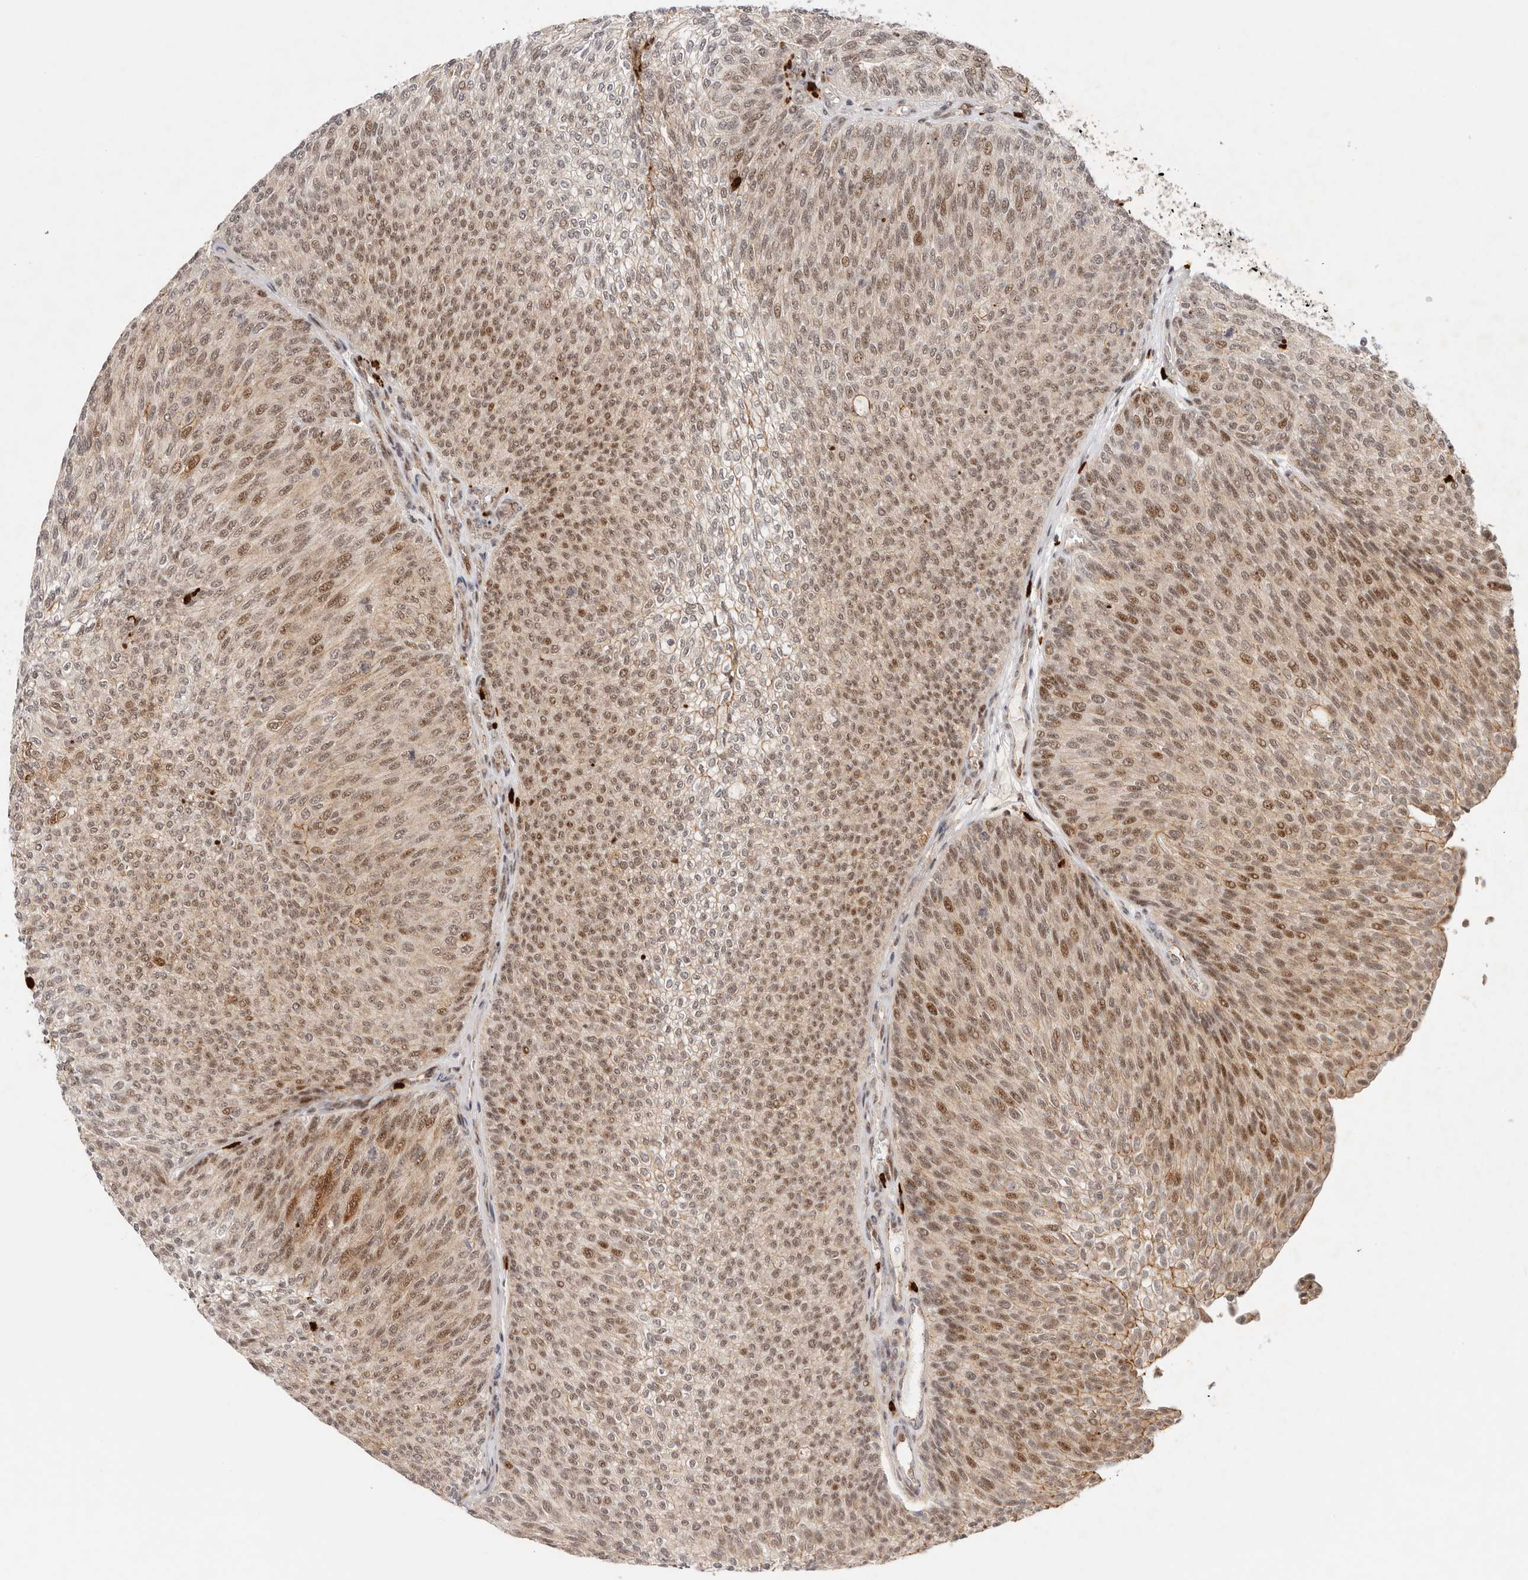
{"staining": {"intensity": "moderate", "quantity": ">75%", "location": "nuclear"}, "tissue": "urothelial cancer", "cell_type": "Tumor cells", "image_type": "cancer", "snomed": [{"axis": "morphology", "description": "Urothelial carcinoma, Low grade"}, {"axis": "topography", "description": "Urinary bladder"}], "caption": "Moderate nuclear positivity for a protein is appreciated in approximately >75% of tumor cells of low-grade urothelial carcinoma using immunohistochemistry (IHC).", "gene": "AFDN", "patient": {"sex": "female", "age": 79}}